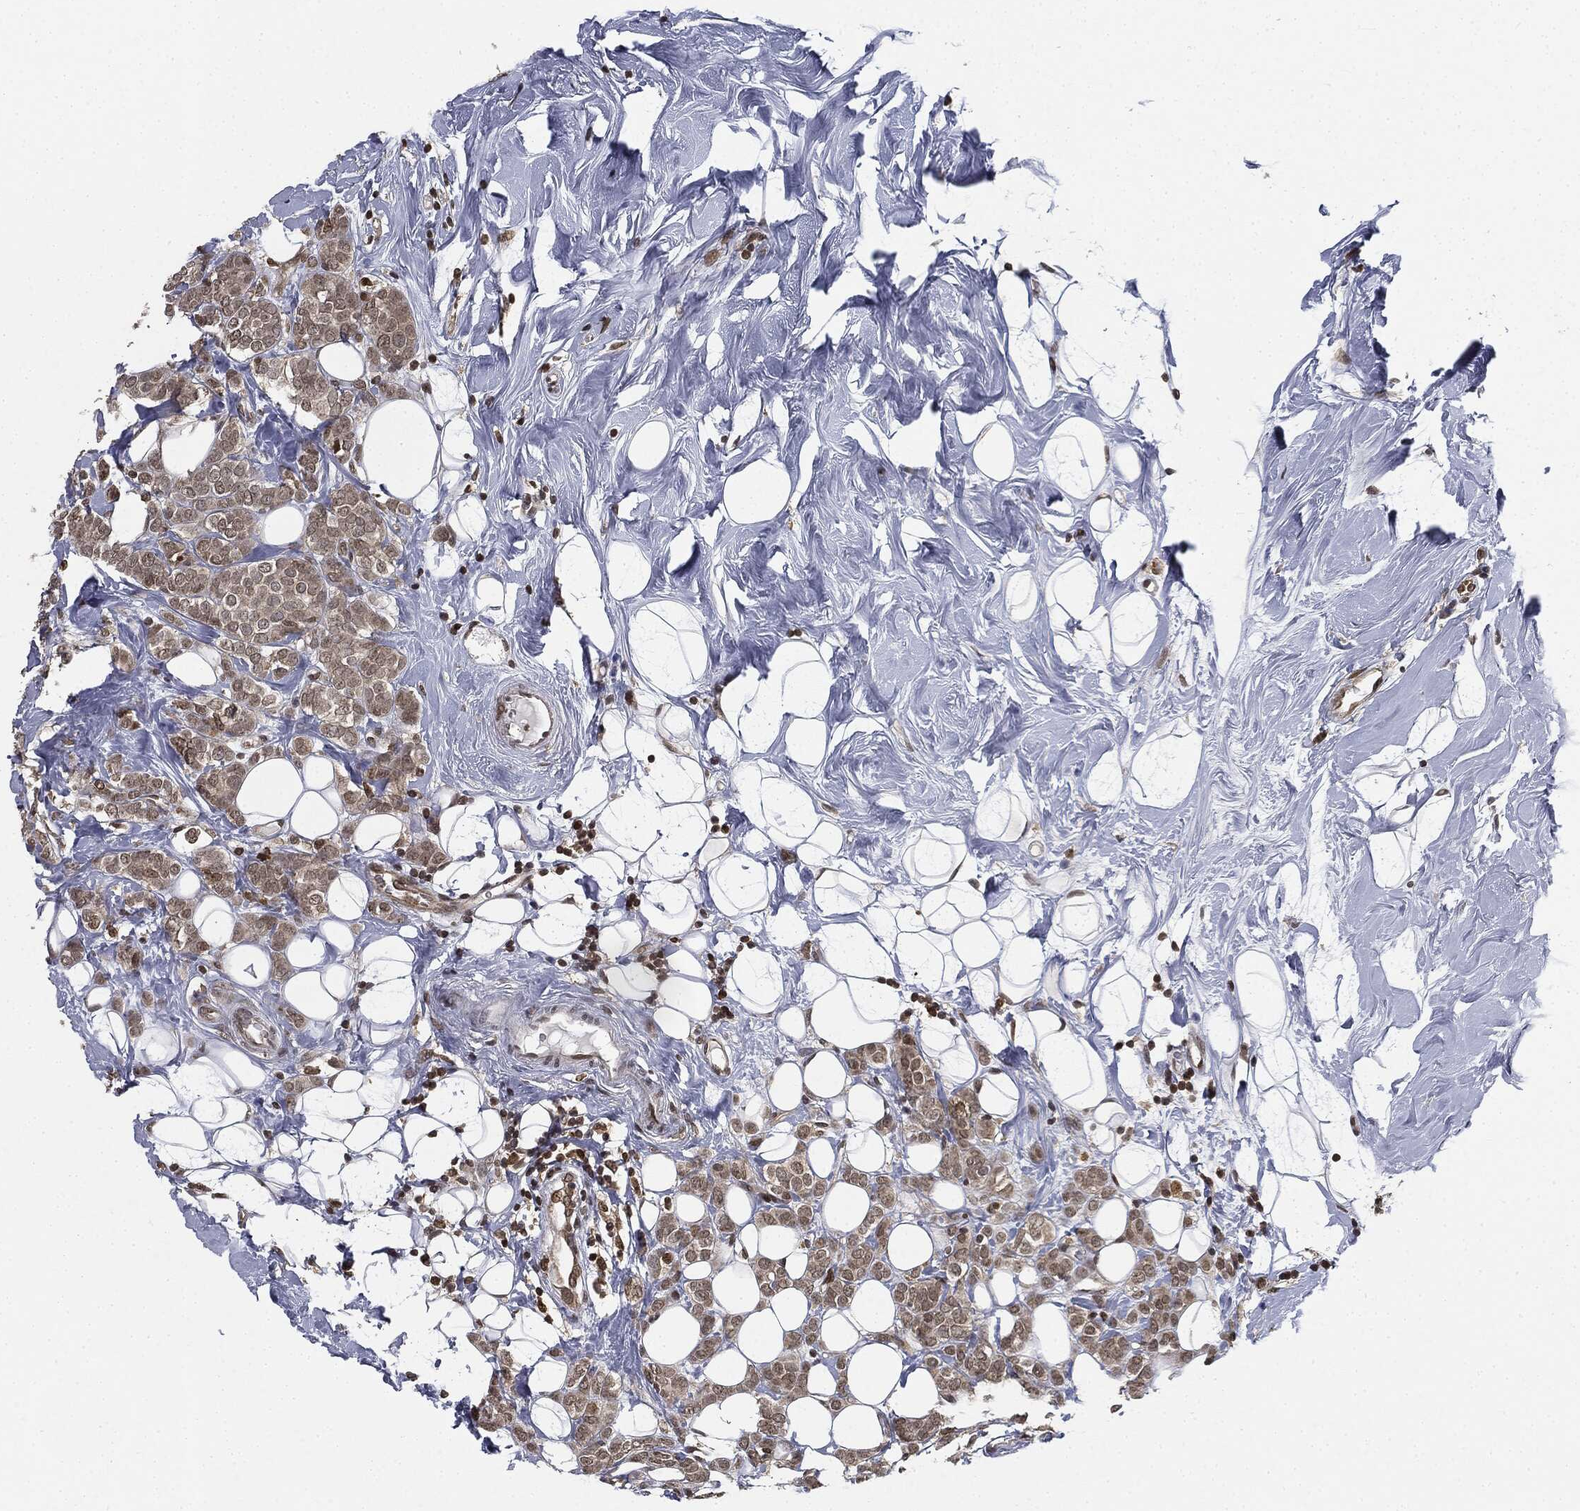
{"staining": {"intensity": "weak", "quantity": ">75%", "location": "cytoplasmic/membranous,nuclear"}, "tissue": "breast cancer", "cell_type": "Tumor cells", "image_type": "cancer", "snomed": [{"axis": "morphology", "description": "Lobular carcinoma"}, {"axis": "topography", "description": "Breast"}], "caption": "Breast cancer stained for a protein displays weak cytoplasmic/membranous and nuclear positivity in tumor cells. (DAB (3,3'-diaminobenzidine) IHC with brightfield microscopy, high magnification).", "gene": "TBC1D22A", "patient": {"sex": "female", "age": 49}}